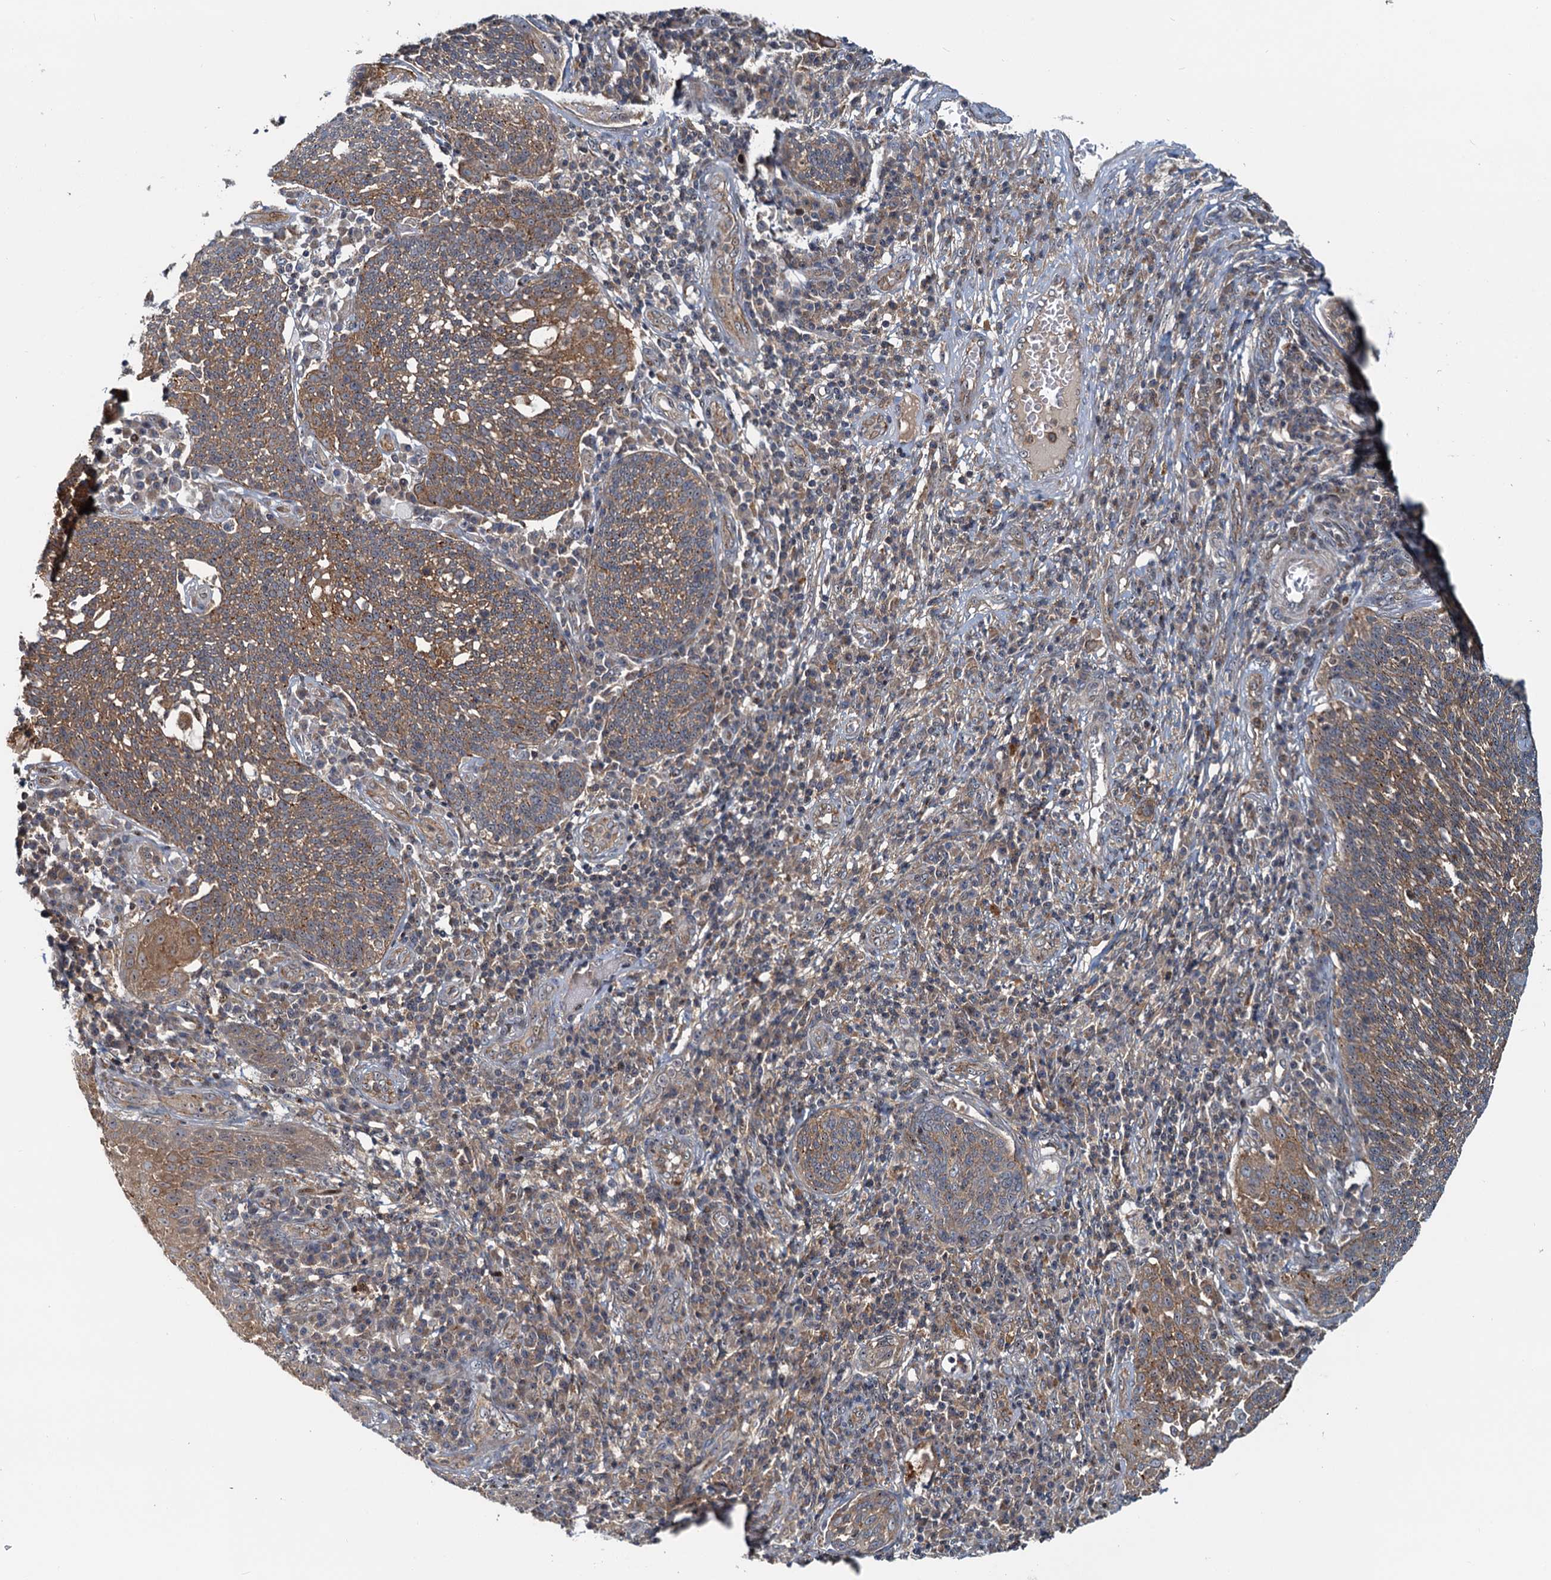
{"staining": {"intensity": "weak", "quantity": ">75%", "location": "cytoplasmic/membranous"}, "tissue": "cervical cancer", "cell_type": "Tumor cells", "image_type": "cancer", "snomed": [{"axis": "morphology", "description": "Squamous cell carcinoma, NOS"}, {"axis": "topography", "description": "Cervix"}], "caption": "This histopathology image exhibits immunohistochemistry (IHC) staining of cervical cancer (squamous cell carcinoma), with low weak cytoplasmic/membranous expression in approximately >75% of tumor cells.", "gene": "TOLLIP", "patient": {"sex": "female", "age": 34}}